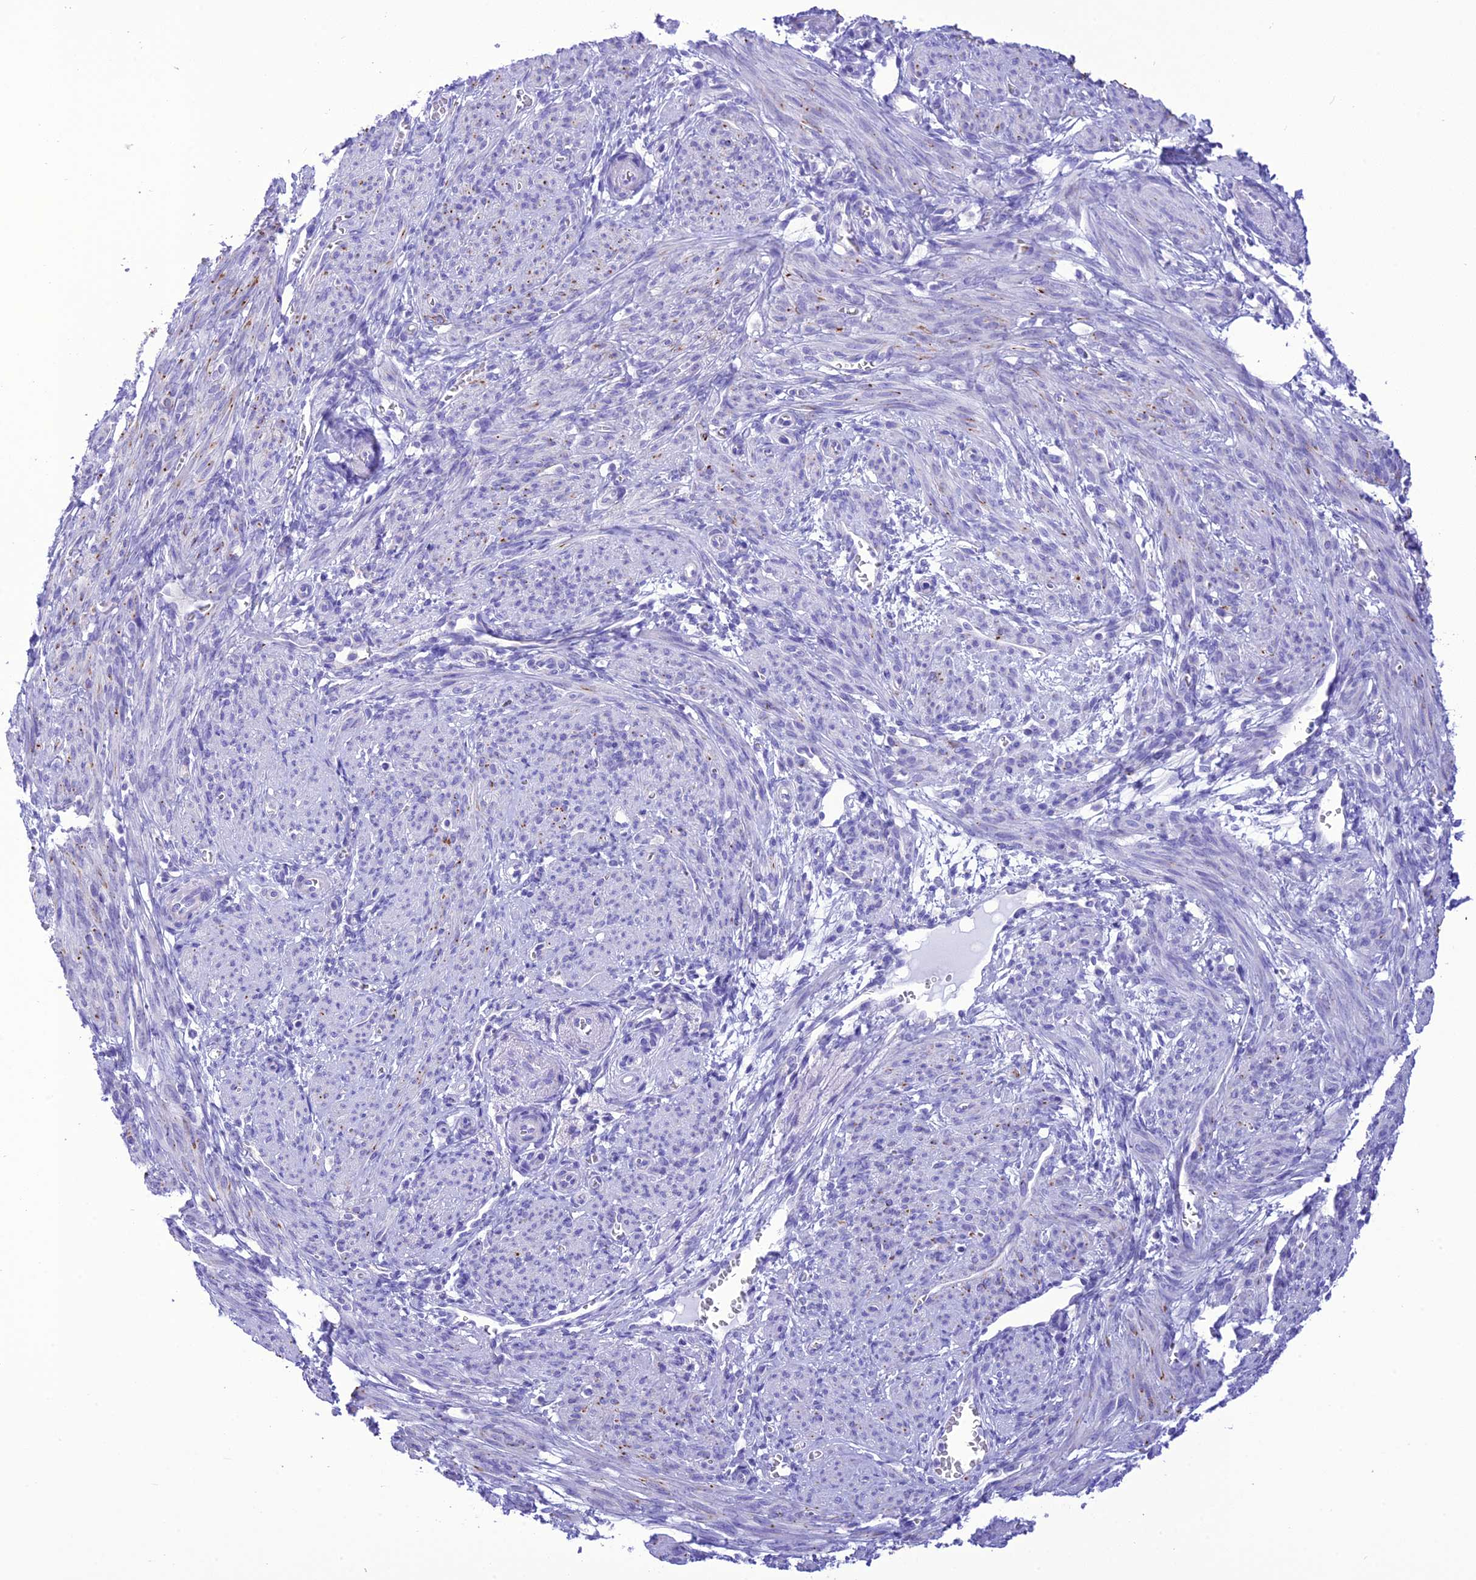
{"staining": {"intensity": "negative", "quantity": "none", "location": "none"}, "tissue": "smooth muscle", "cell_type": "Smooth muscle cells", "image_type": "normal", "snomed": [{"axis": "morphology", "description": "Normal tissue, NOS"}, {"axis": "topography", "description": "Smooth muscle"}], "caption": "The photomicrograph exhibits no staining of smooth muscle cells in normal smooth muscle.", "gene": "VPS52", "patient": {"sex": "female", "age": 39}}